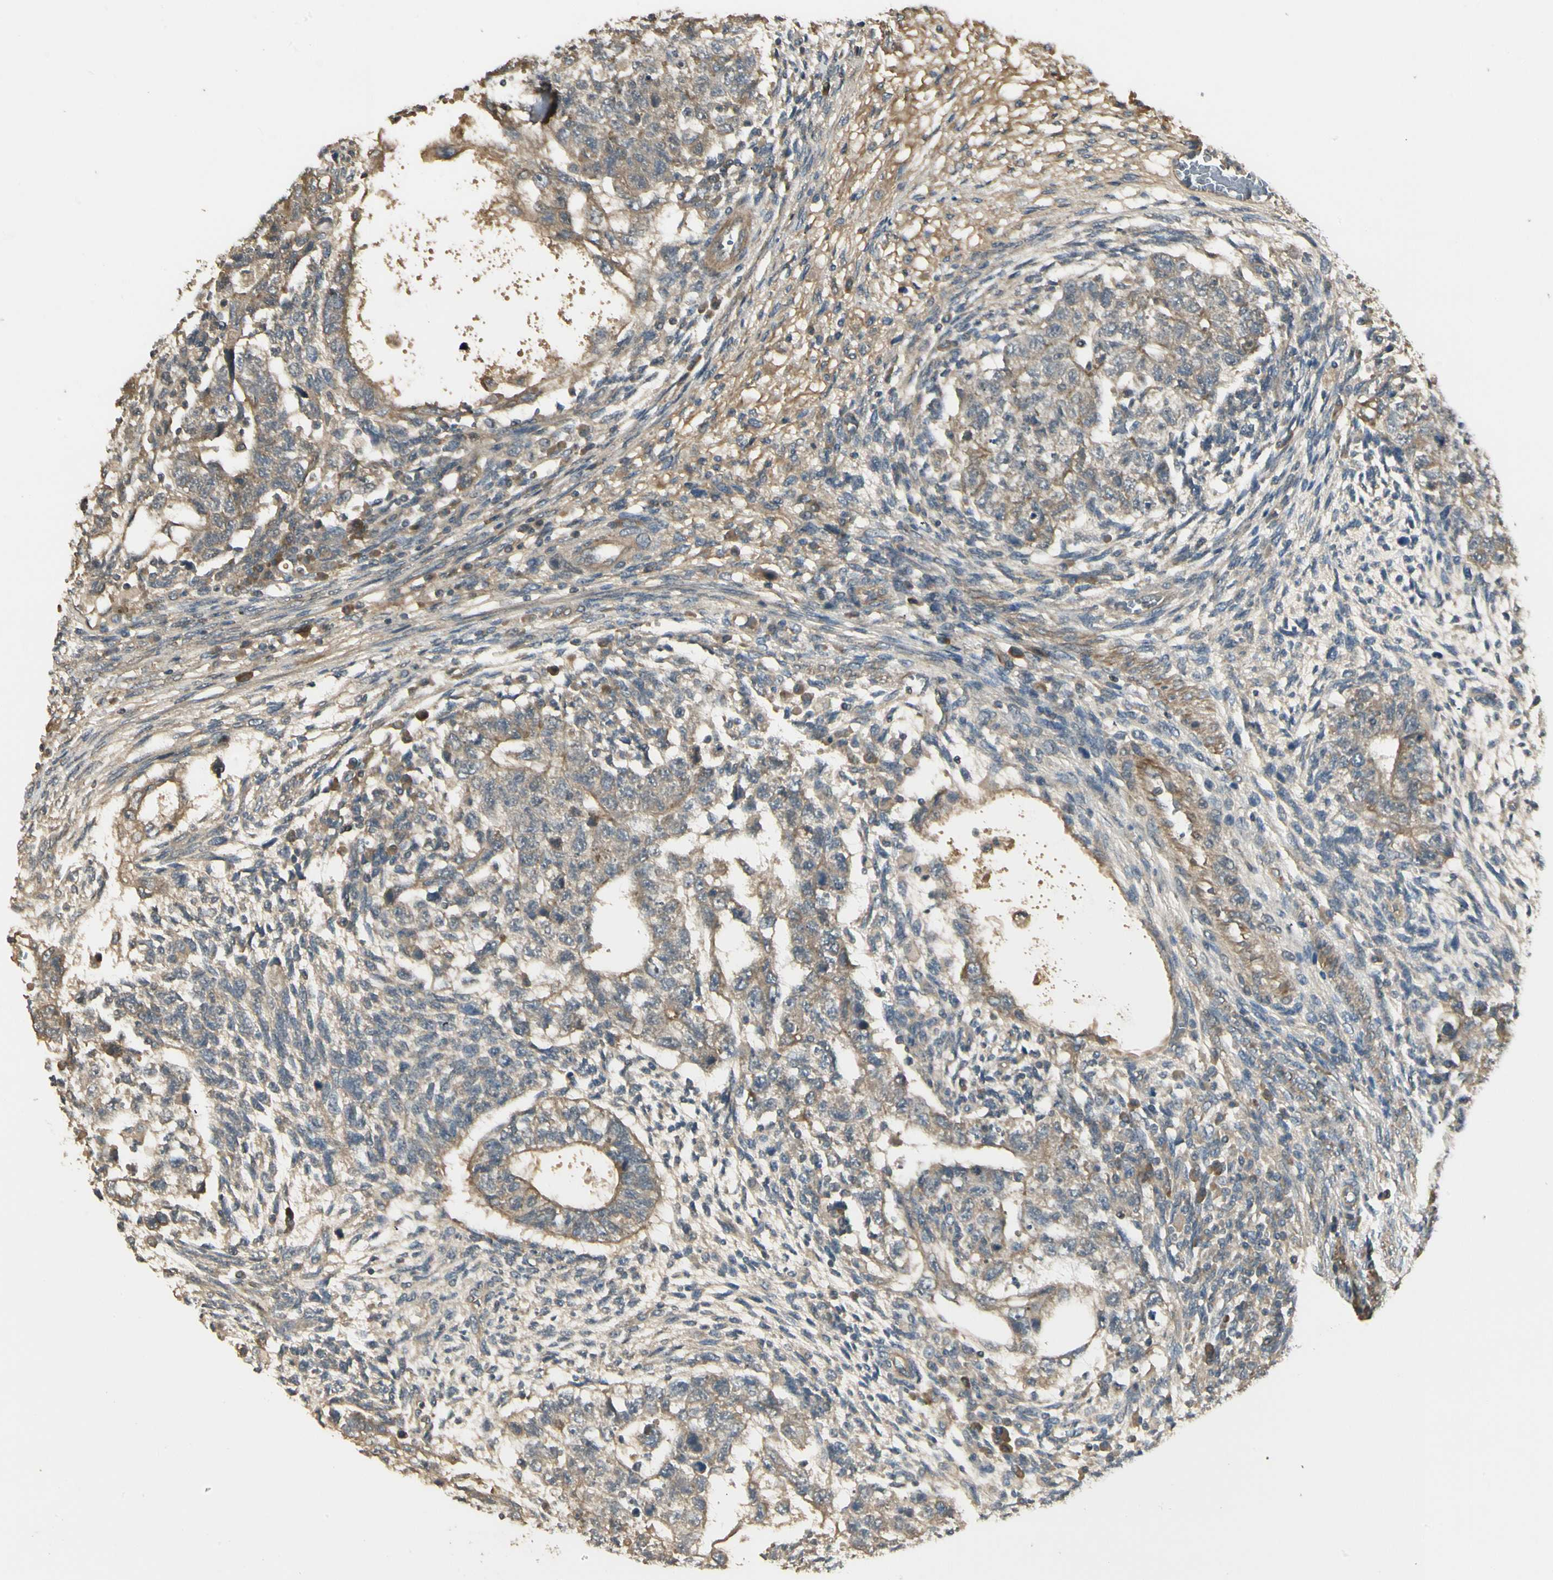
{"staining": {"intensity": "moderate", "quantity": "25%-75%", "location": "cytoplasmic/membranous"}, "tissue": "testis cancer", "cell_type": "Tumor cells", "image_type": "cancer", "snomed": [{"axis": "morphology", "description": "Normal tissue, NOS"}, {"axis": "morphology", "description": "Carcinoma, Embryonal, NOS"}, {"axis": "topography", "description": "Testis"}], "caption": "Moderate cytoplasmic/membranous protein staining is present in approximately 25%-75% of tumor cells in embryonal carcinoma (testis). The staining was performed using DAB (3,3'-diaminobenzidine), with brown indicating positive protein expression. Nuclei are stained blue with hematoxylin.", "gene": "ACVR1", "patient": {"sex": "male", "age": 36}}